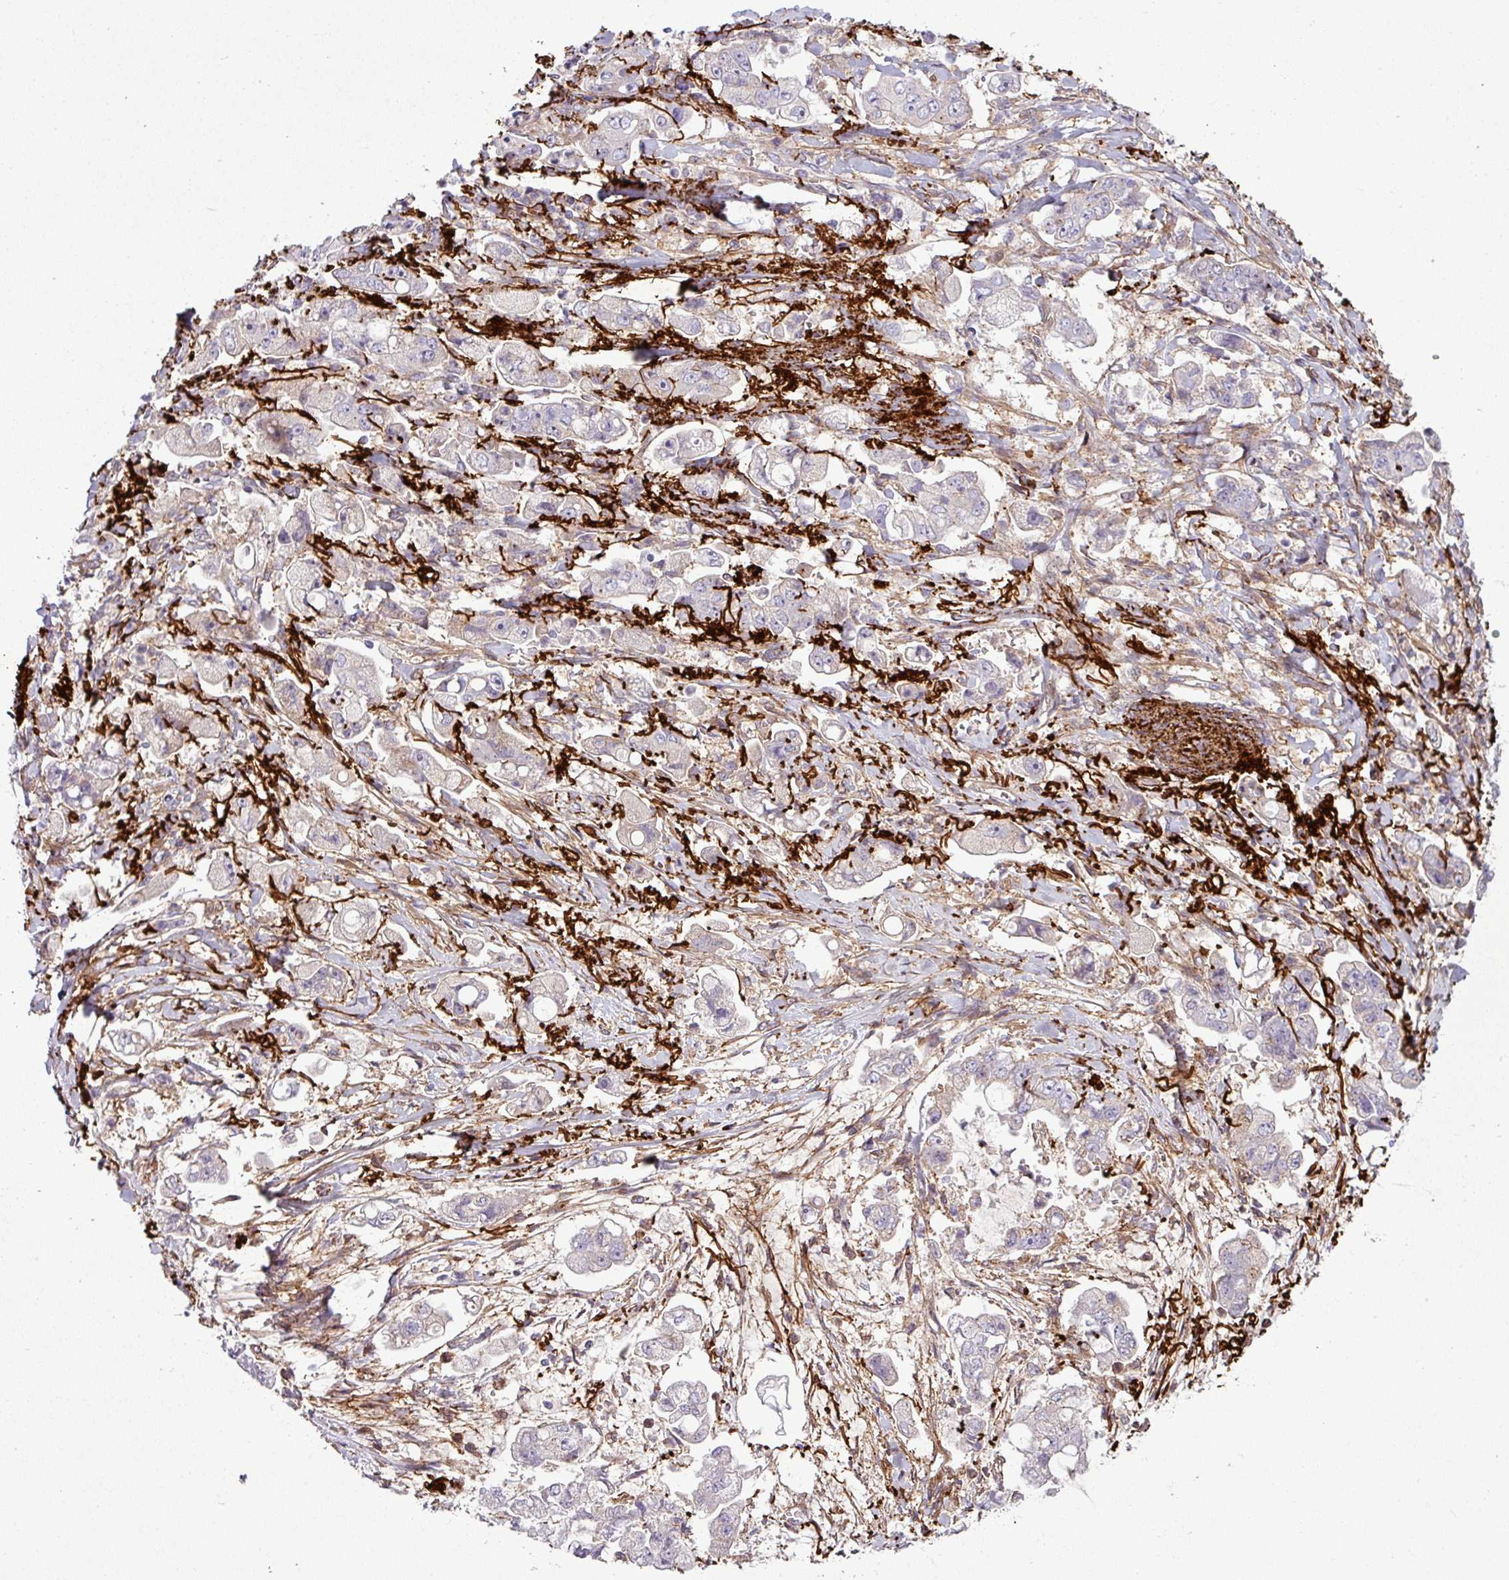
{"staining": {"intensity": "weak", "quantity": "25%-75%", "location": "cytoplasmic/membranous"}, "tissue": "stomach cancer", "cell_type": "Tumor cells", "image_type": "cancer", "snomed": [{"axis": "morphology", "description": "Adenocarcinoma, NOS"}, {"axis": "topography", "description": "Stomach"}], "caption": "Immunohistochemical staining of human stomach cancer displays weak cytoplasmic/membranous protein staining in about 25%-75% of tumor cells. (brown staining indicates protein expression, while blue staining denotes nuclei).", "gene": "COL8A1", "patient": {"sex": "male", "age": 62}}